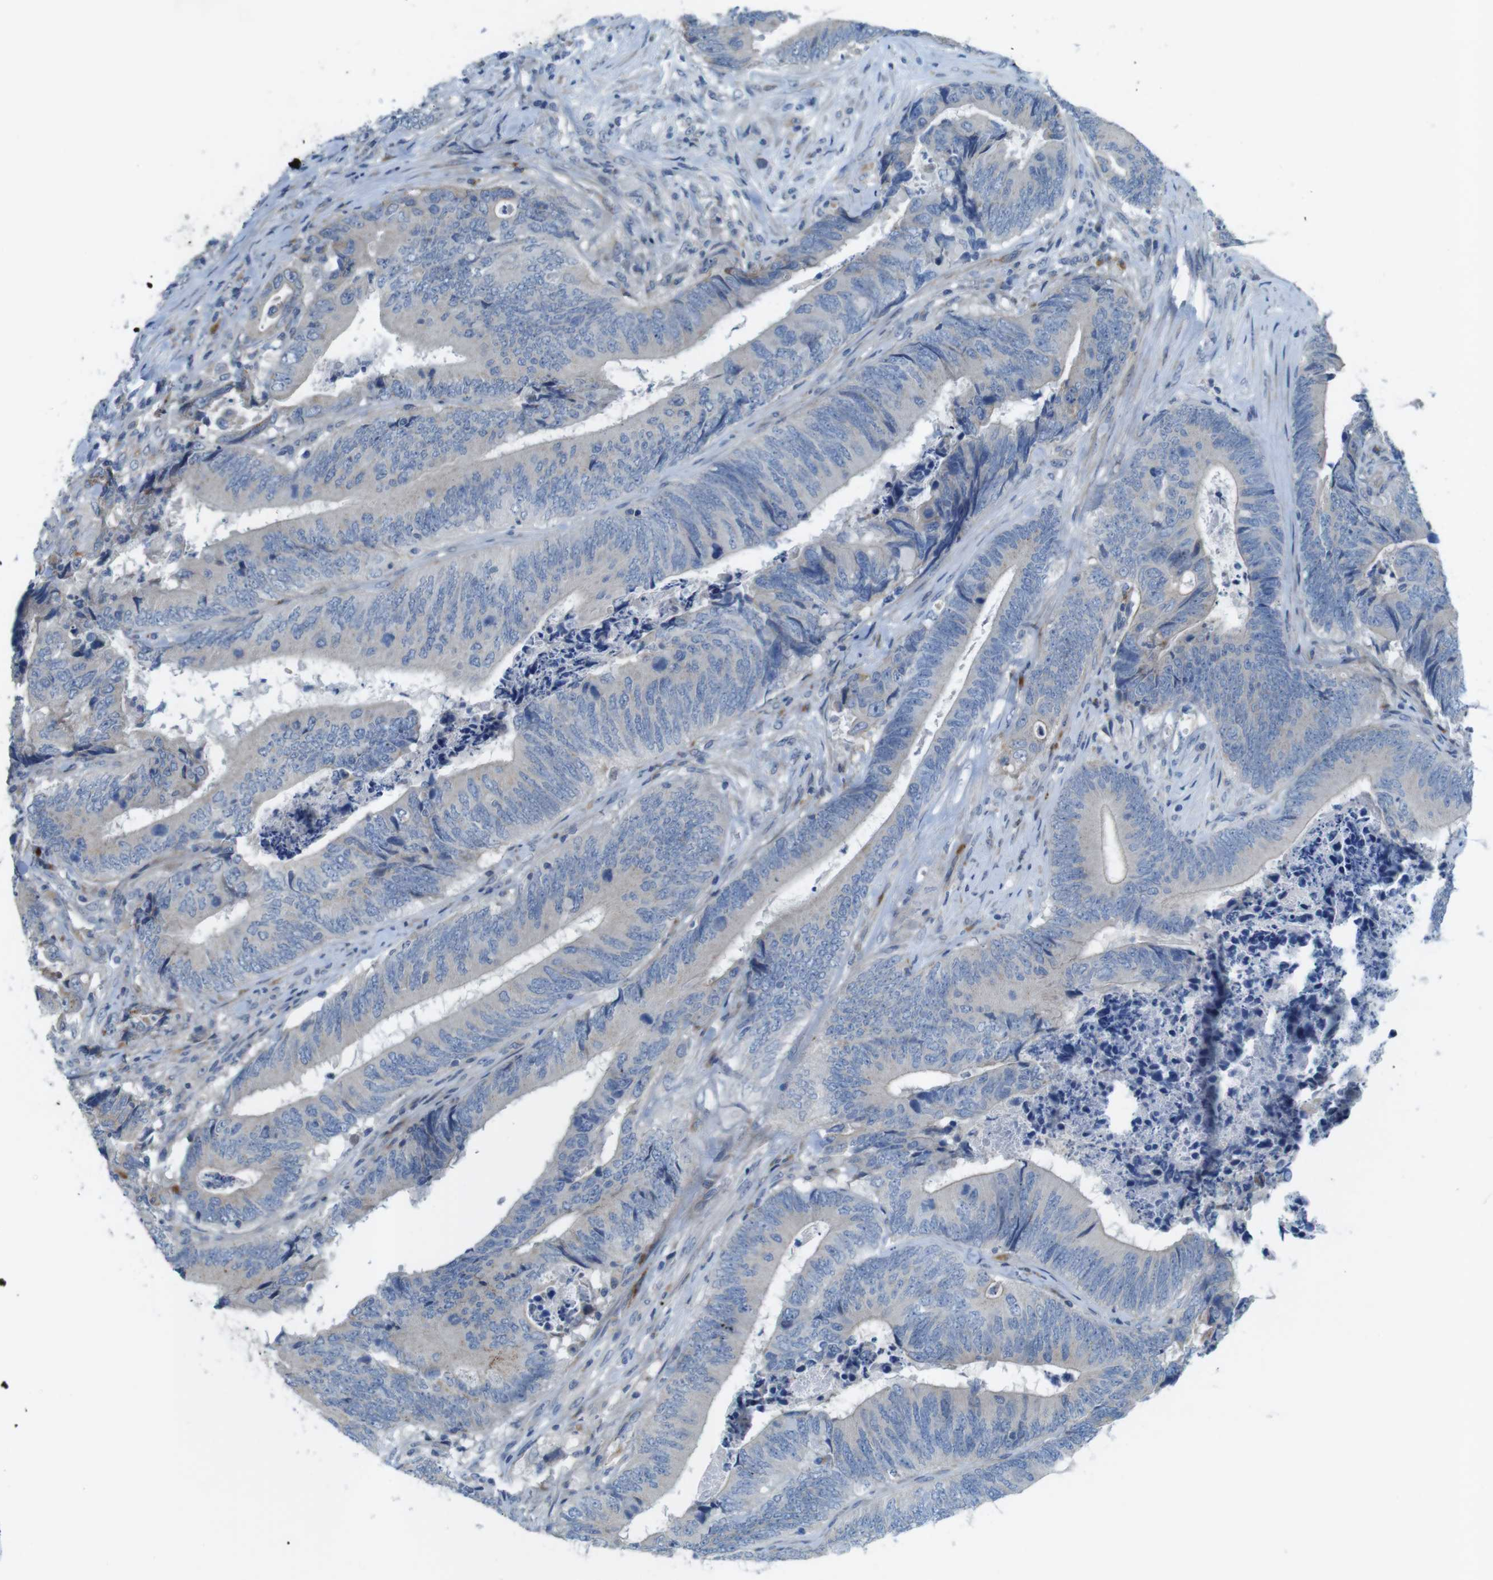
{"staining": {"intensity": "negative", "quantity": "none", "location": "none"}, "tissue": "colorectal cancer", "cell_type": "Tumor cells", "image_type": "cancer", "snomed": [{"axis": "morphology", "description": "Normal tissue, NOS"}, {"axis": "morphology", "description": "Adenocarcinoma, NOS"}, {"axis": "topography", "description": "Colon"}], "caption": "DAB immunohistochemical staining of colorectal adenocarcinoma exhibits no significant positivity in tumor cells.", "gene": "TYW1", "patient": {"sex": "male", "age": 56}}